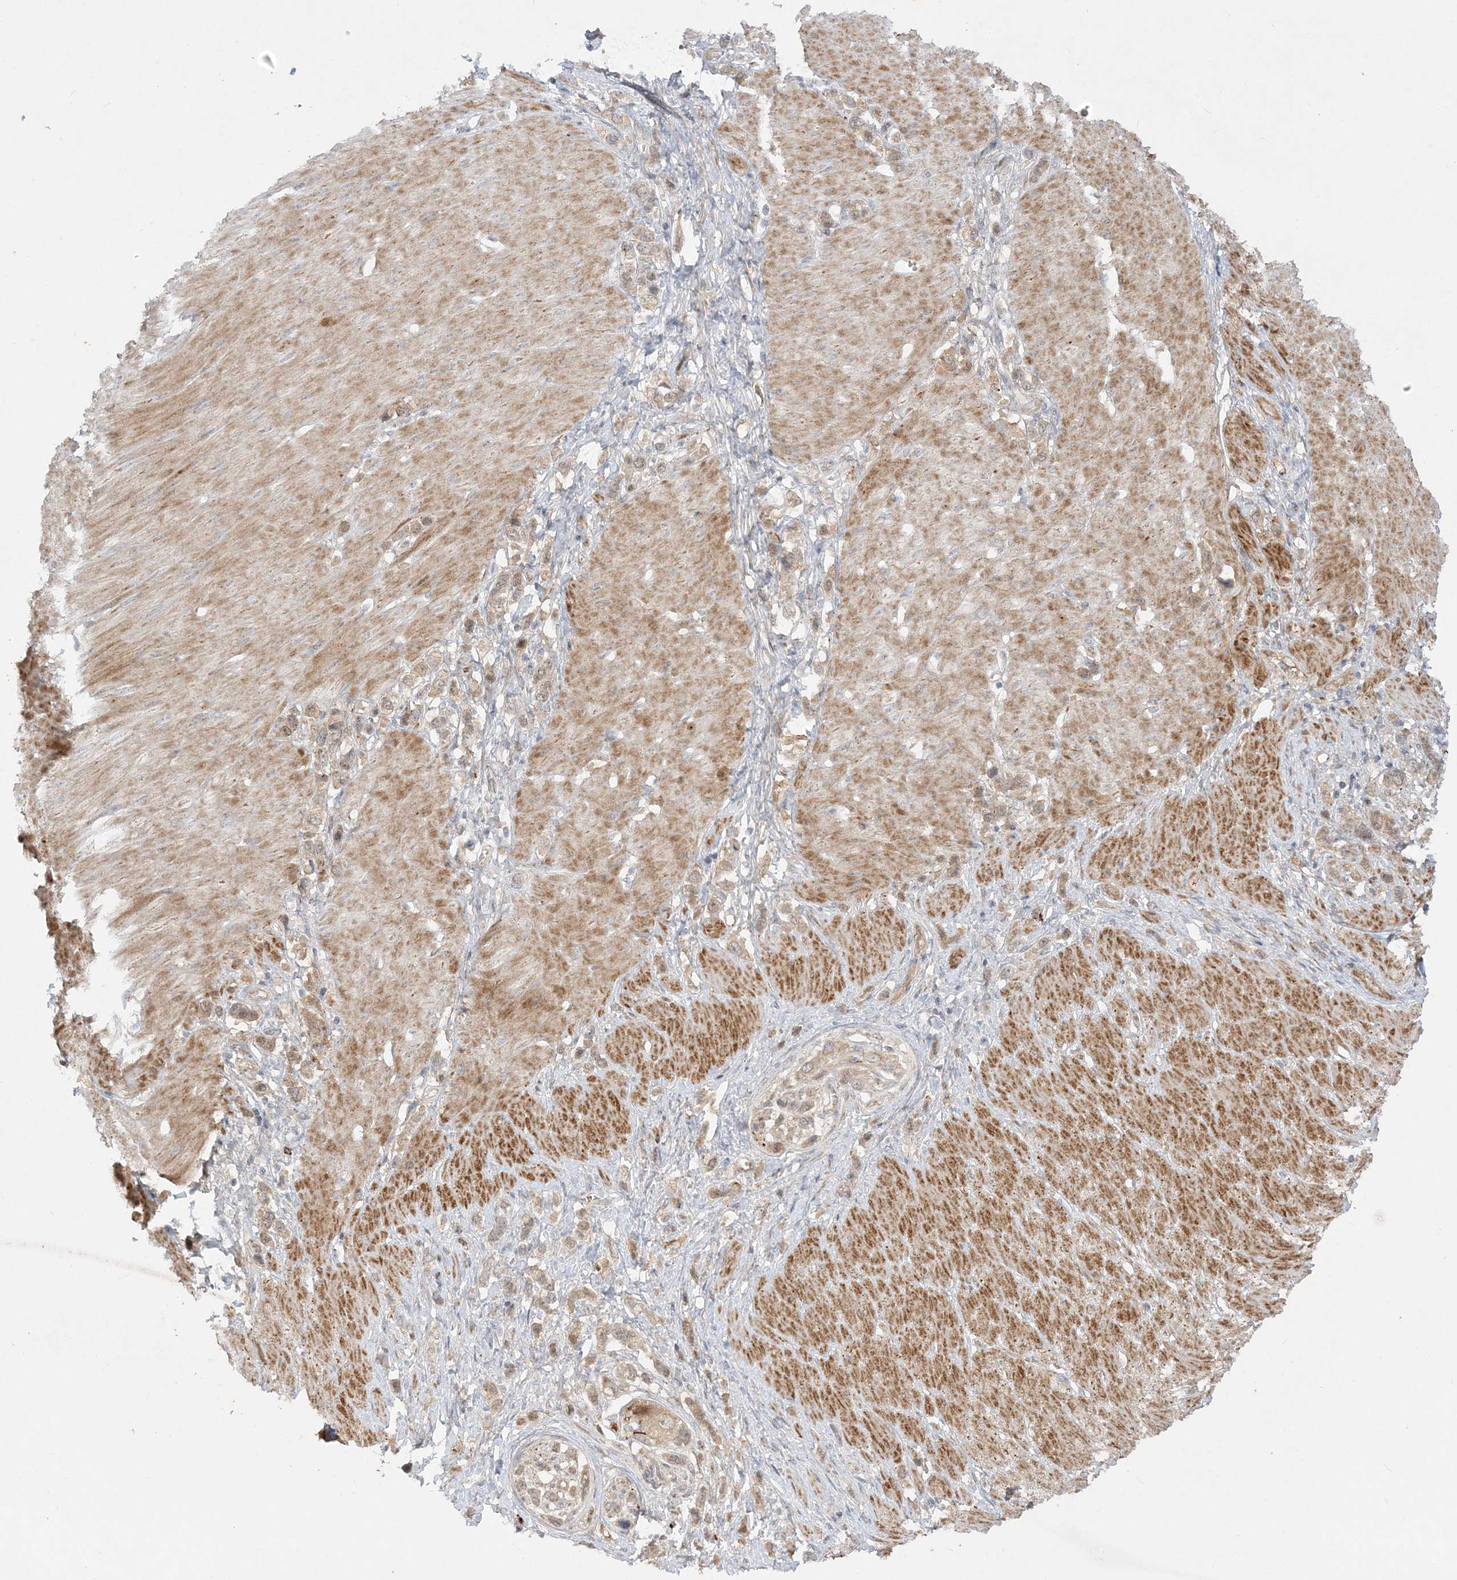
{"staining": {"intensity": "weak", "quantity": ">75%", "location": "cytoplasmic/membranous"}, "tissue": "stomach cancer", "cell_type": "Tumor cells", "image_type": "cancer", "snomed": [{"axis": "morphology", "description": "Normal tissue, NOS"}, {"axis": "morphology", "description": "Adenocarcinoma, NOS"}, {"axis": "topography", "description": "Stomach, upper"}, {"axis": "topography", "description": "Stomach"}], "caption": "Adenocarcinoma (stomach) tissue demonstrates weak cytoplasmic/membranous positivity in about >75% of tumor cells, visualized by immunohistochemistry. (IHC, brightfield microscopy, high magnification).", "gene": "INPP1", "patient": {"sex": "female", "age": 65}}